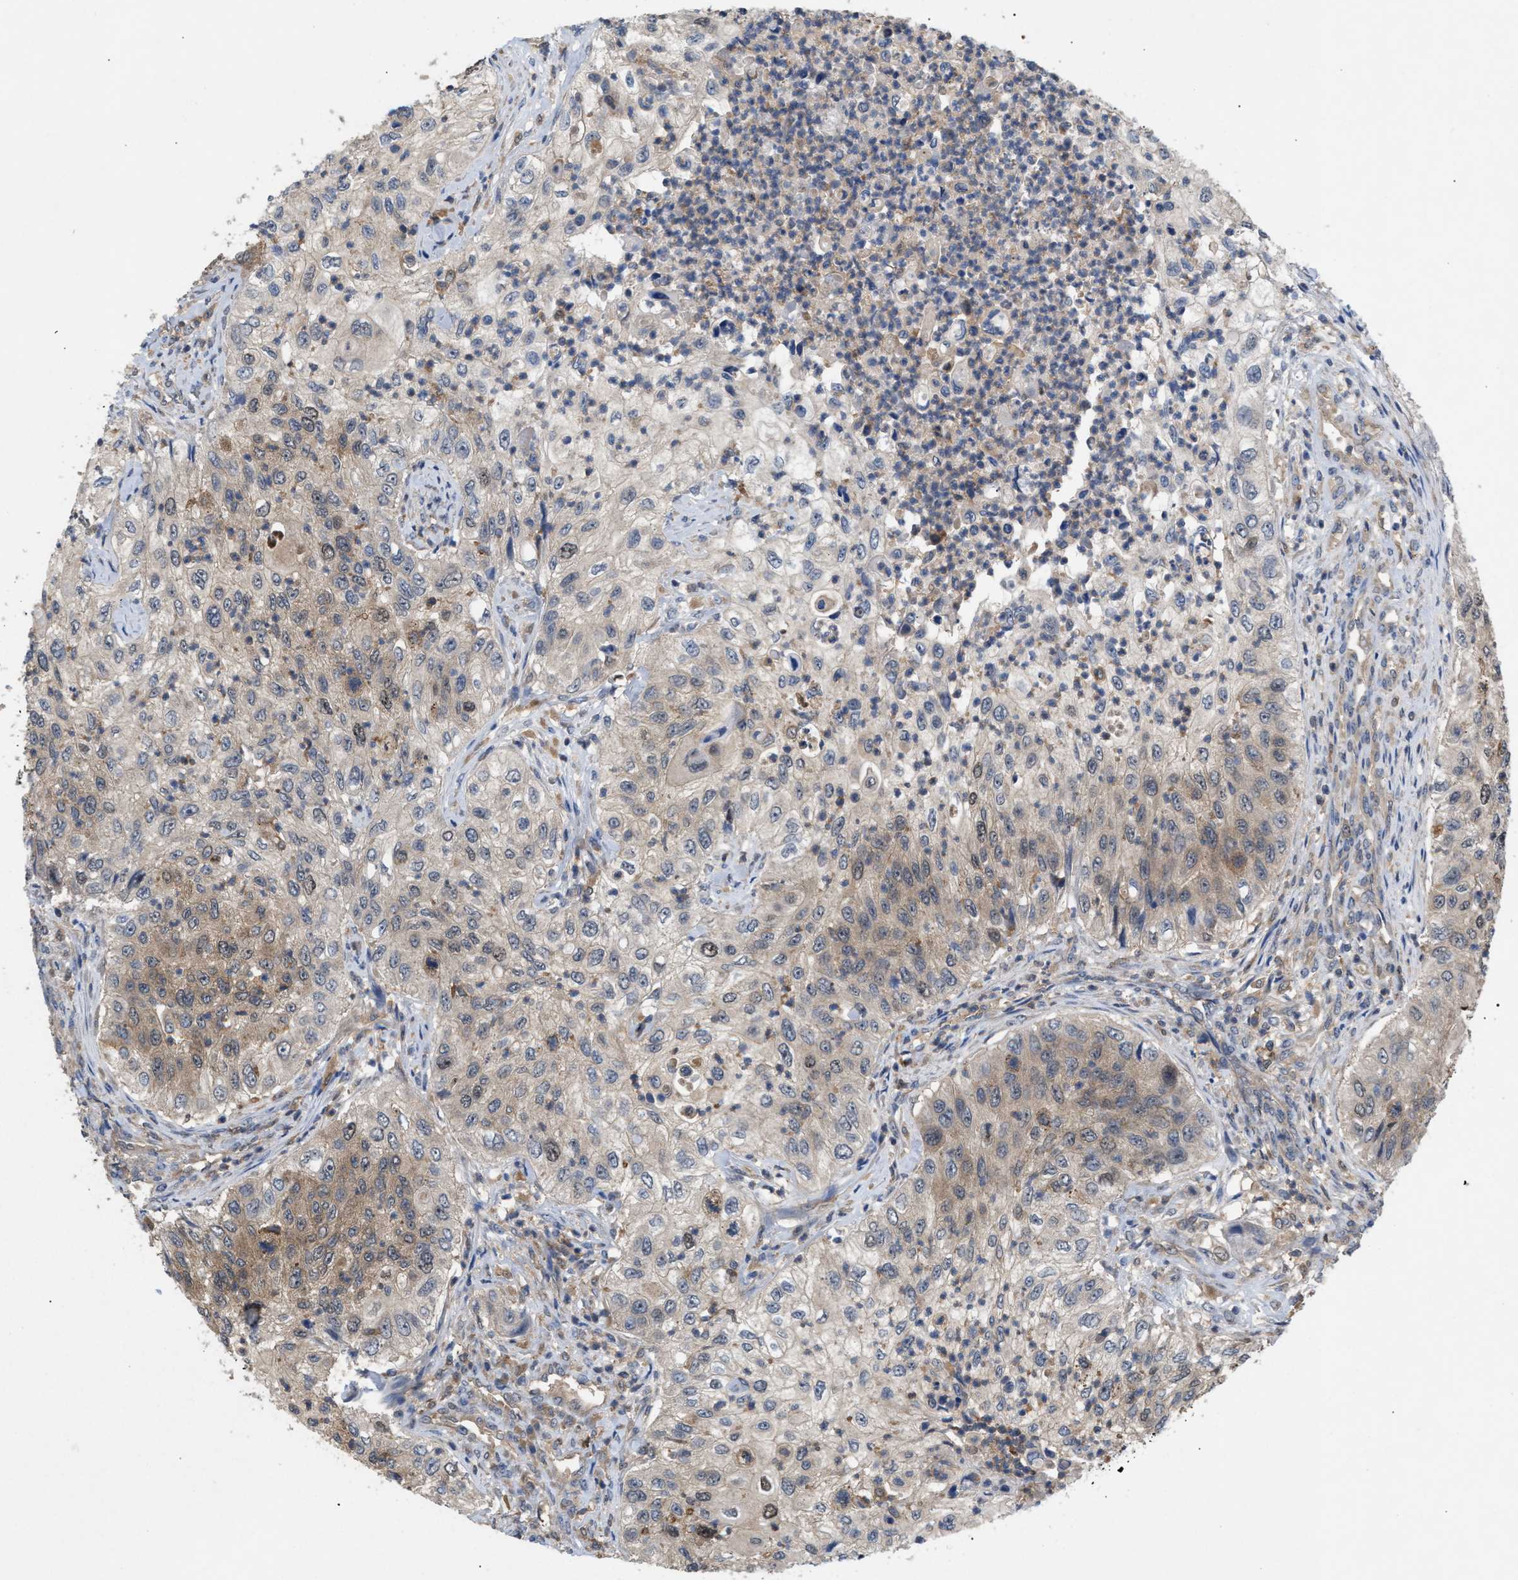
{"staining": {"intensity": "moderate", "quantity": "25%-75%", "location": "cytoplasmic/membranous"}, "tissue": "urothelial cancer", "cell_type": "Tumor cells", "image_type": "cancer", "snomed": [{"axis": "morphology", "description": "Urothelial carcinoma, High grade"}, {"axis": "topography", "description": "Urinary bladder"}], "caption": "Protein expression analysis of human urothelial cancer reveals moderate cytoplasmic/membranous staining in about 25%-75% of tumor cells. (Stains: DAB in brown, nuclei in blue, Microscopy: brightfield microscopy at high magnification).", "gene": "GLOD4", "patient": {"sex": "female", "age": 60}}